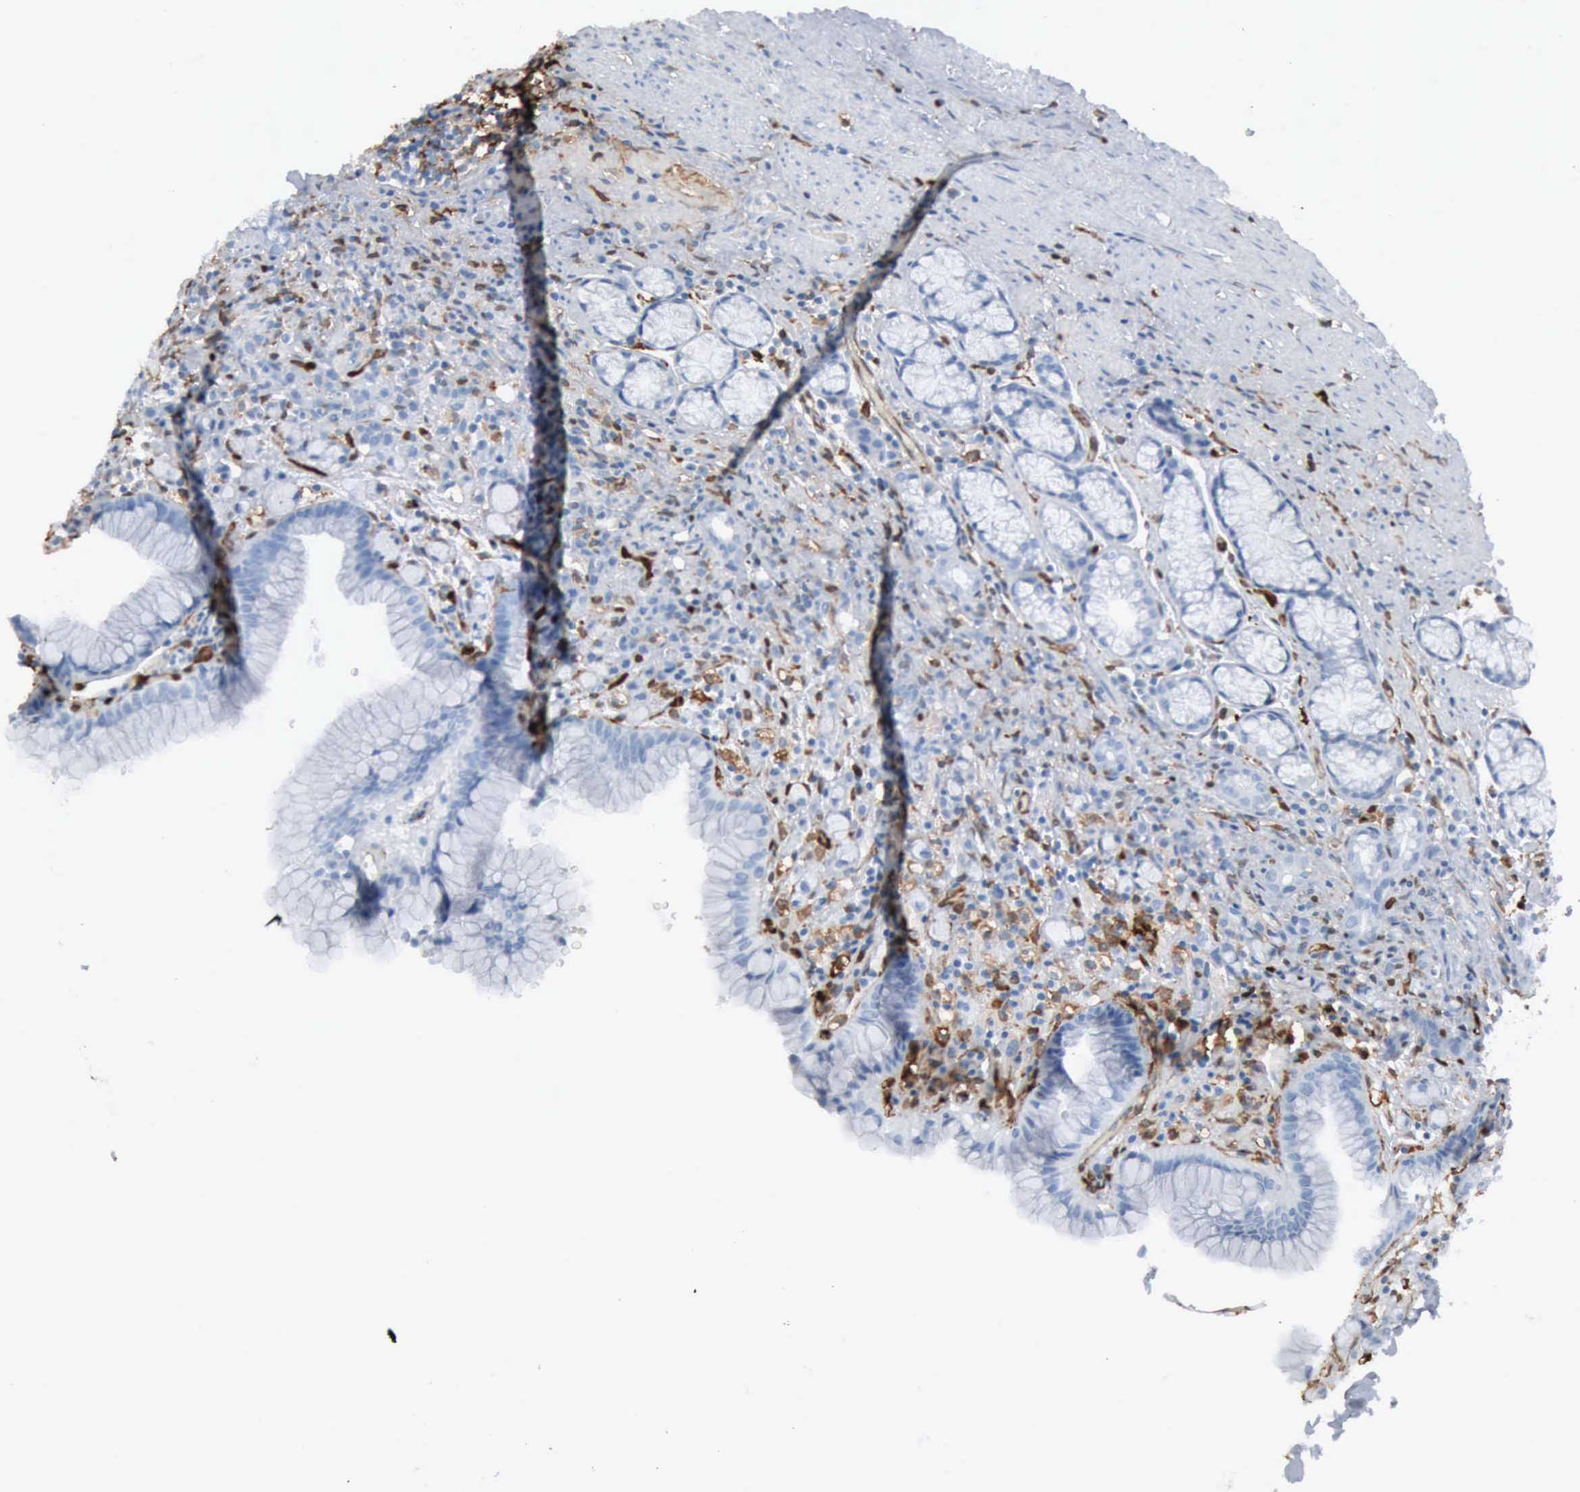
{"staining": {"intensity": "negative", "quantity": "none", "location": "none"}, "tissue": "stomach", "cell_type": "Glandular cells", "image_type": "normal", "snomed": [{"axis": "morphology", "description": "Normal tissue, NOS"}, {"axis": "topography", "description": "Stomach, lower"}], "caption": "Immunohistochemistry (IHC) micrograph of normal stomach stained for a protein (brown), which exhibits no staining in glandular cells. Brightfield microscopy of IHC stained with DAB (3,3'-diaminobenzidine) (brown) and hematoxylin (blue), captured at high magnification.", "gene": "FSCN1", "patient": {"sex": "male", "age": 56}}